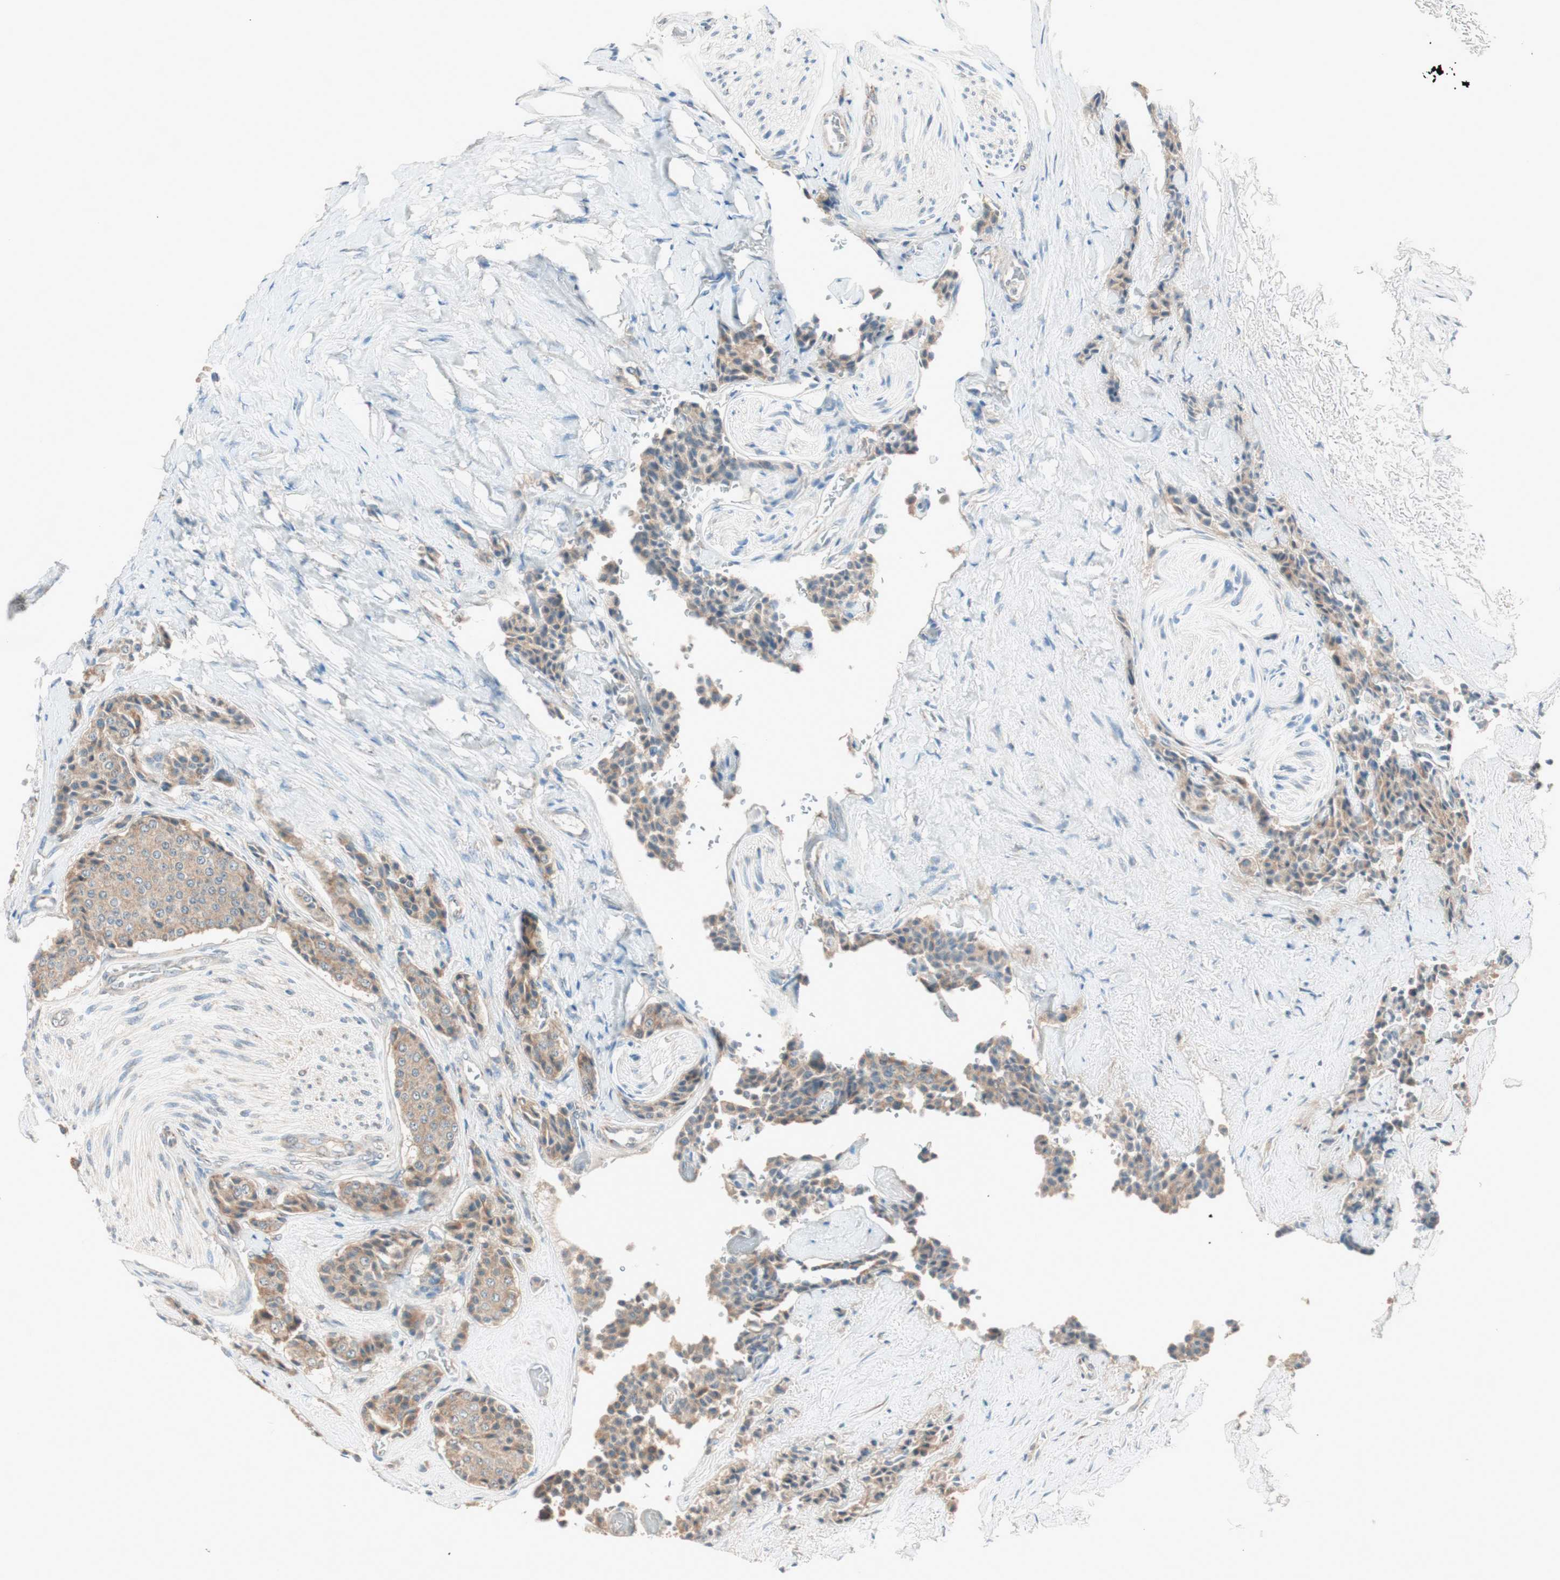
{"staining": {"intensity": "weak", "quantity": "25%-75%", "location": "cytoplasmic/membranous"}, "tissue": "carcinoid", "cell_type": "Tumor cells", "image_type": "cancer", "snomed": [{"axis": "morphology", "description": "Carcinoid, malignant, NOS"}, {"axis": "topography", "description": "Colon"}], "caption": "This is a histology image of immunohistochemistry staining of malignant carcinoid, which shows weak staining in the cytoplasmic/membranous of tumor cells.", "gene": "SEC16A", "patient": {"sex": "female", "age": 61}}